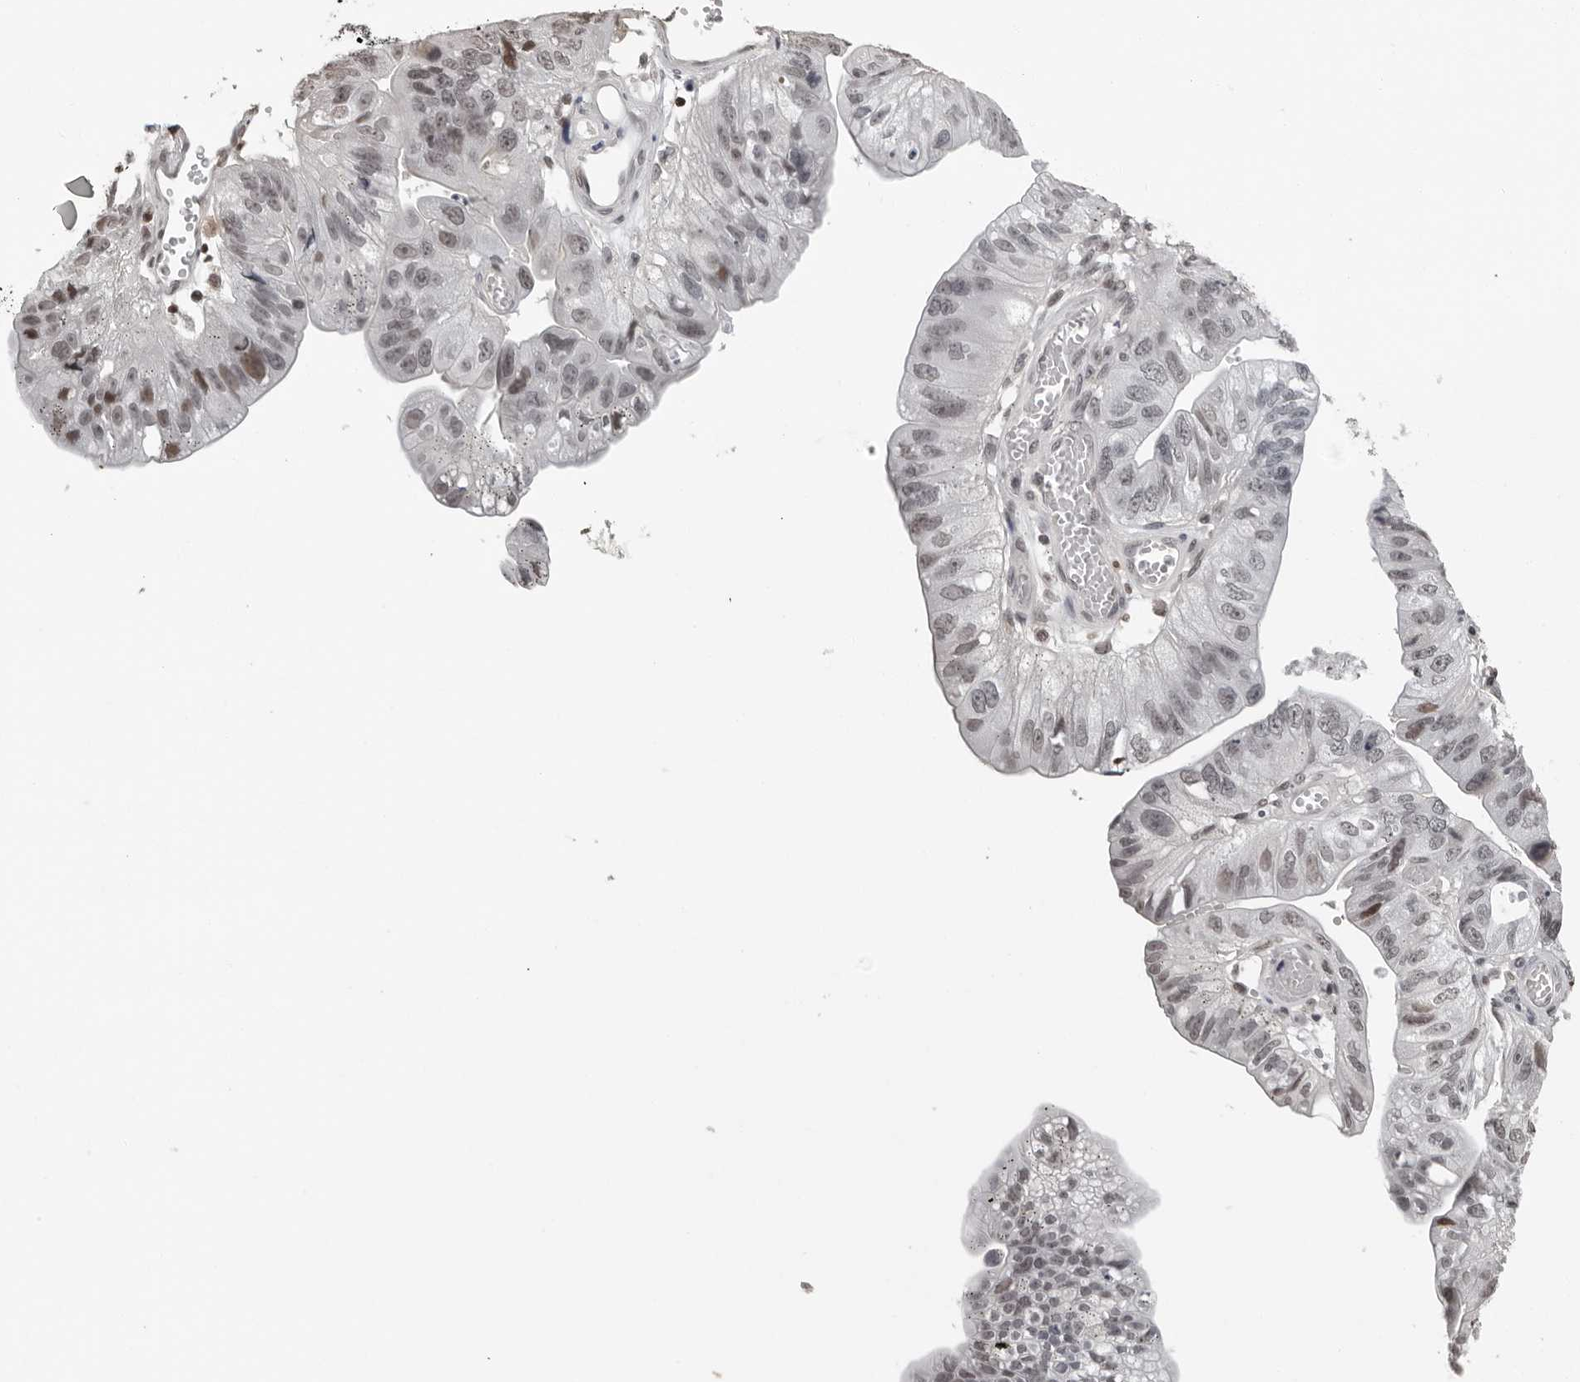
{"staining": {"intensity": "weak", "quantity": "<25%", "location": "nuclear"}, "tissue": "stomach cancer", "cell_type": "Tumor cells", "image_type": "cancer", "snomed": [{"axis": "morphology", "description": "Adenocarcinoma, NOS"}, {"axis": "topography", "description": "Stomach"}], "caption": "The photomicrograph shows no significant expression in tumor cells of stomach adenocarcinoma.", "gene": "ORC1", "patient": {"sex": "male", "age": 59}}